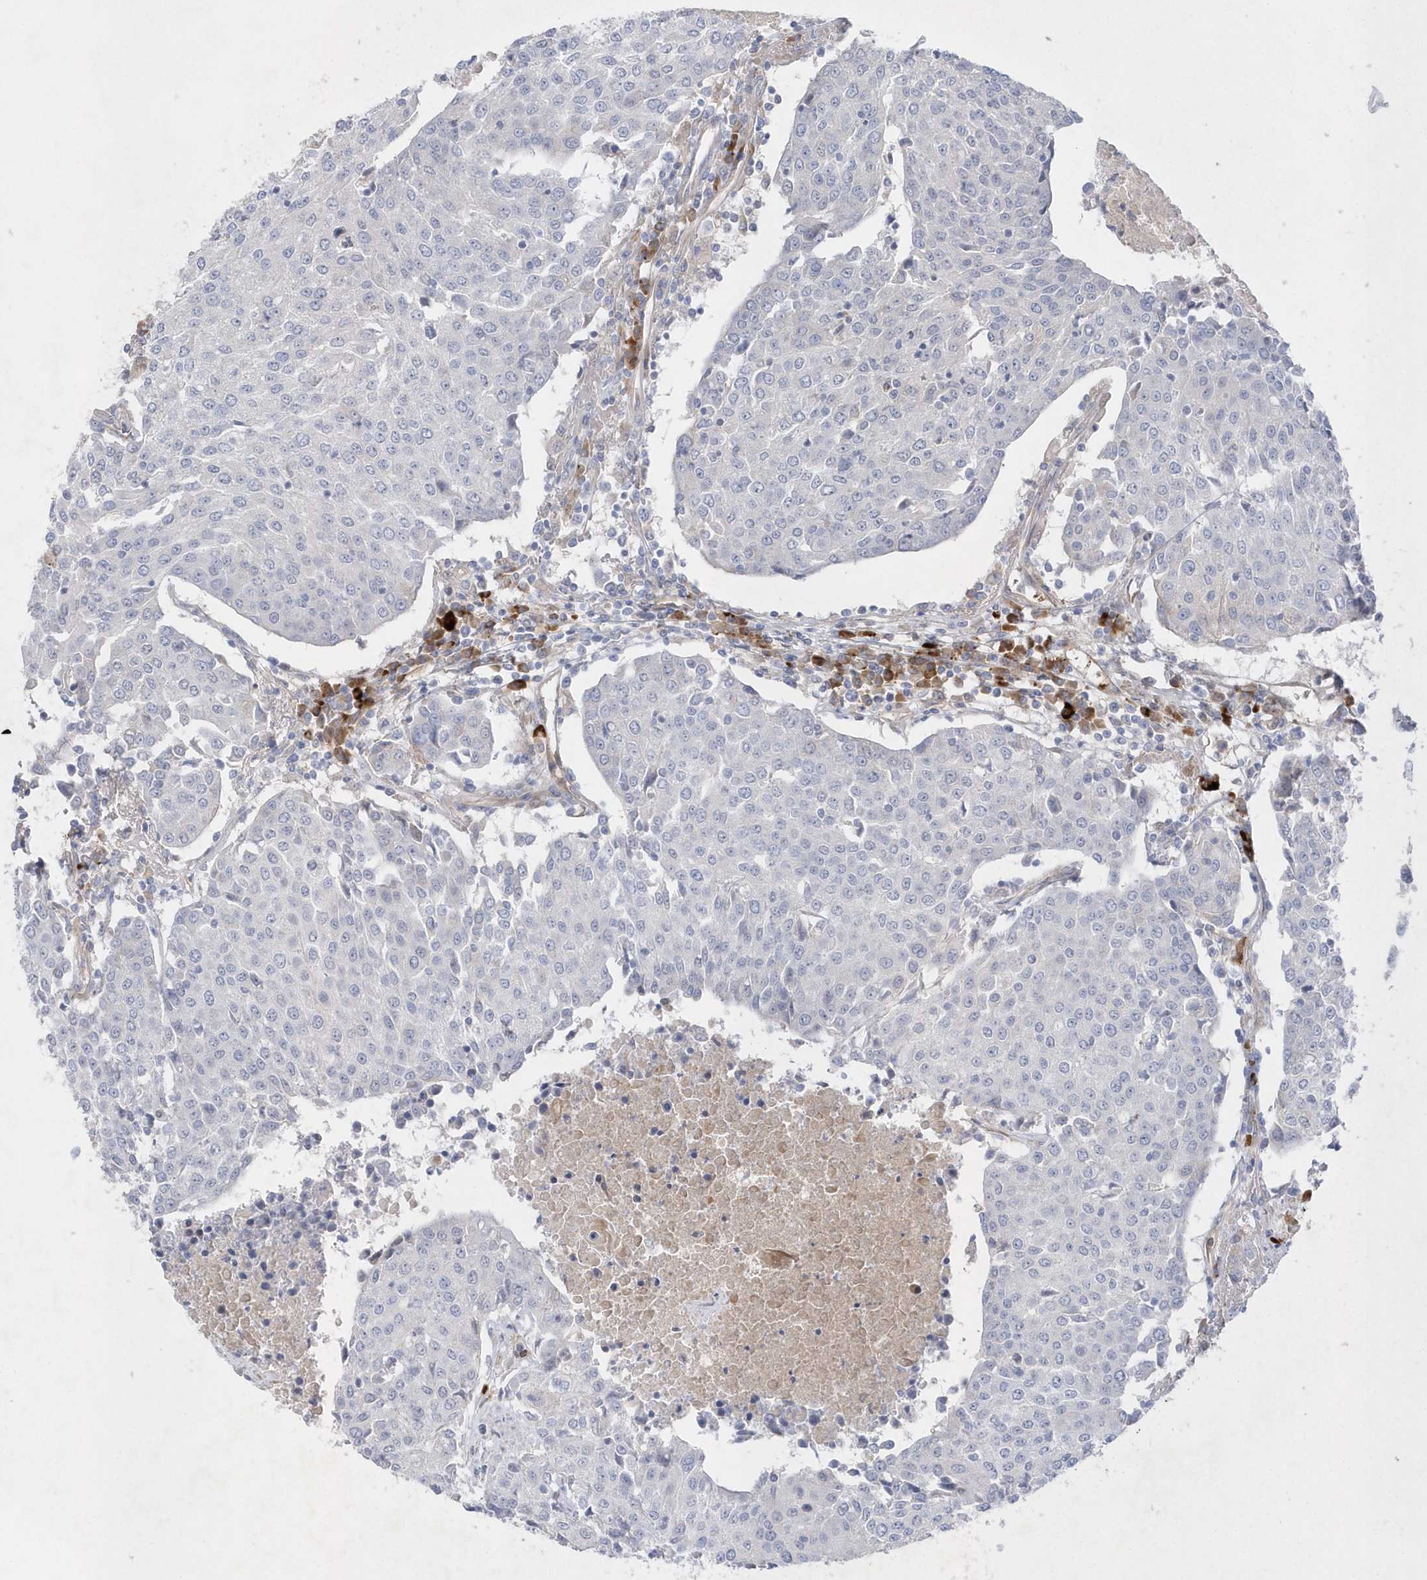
{"staining": {"intensity": "negative", "quantity": "none", "location": "none"}, "tissue": "urothelial cancer", "cell_type": "Tumor cells", "image_type": "cancer", "snomed": [{"axis": "morphology", "description": "Urothelial carcinoma, High grade"}, {"axis": "topography", "description": "Urinary bladder"}], "caption": "IHC micrograph of human high-grade urothelial carcinoma stained for a protein (brown), which reveals no positivity in tumor cells.", "gene": "TMEM132B", "patient": {"sex": "female", "age": 85}}